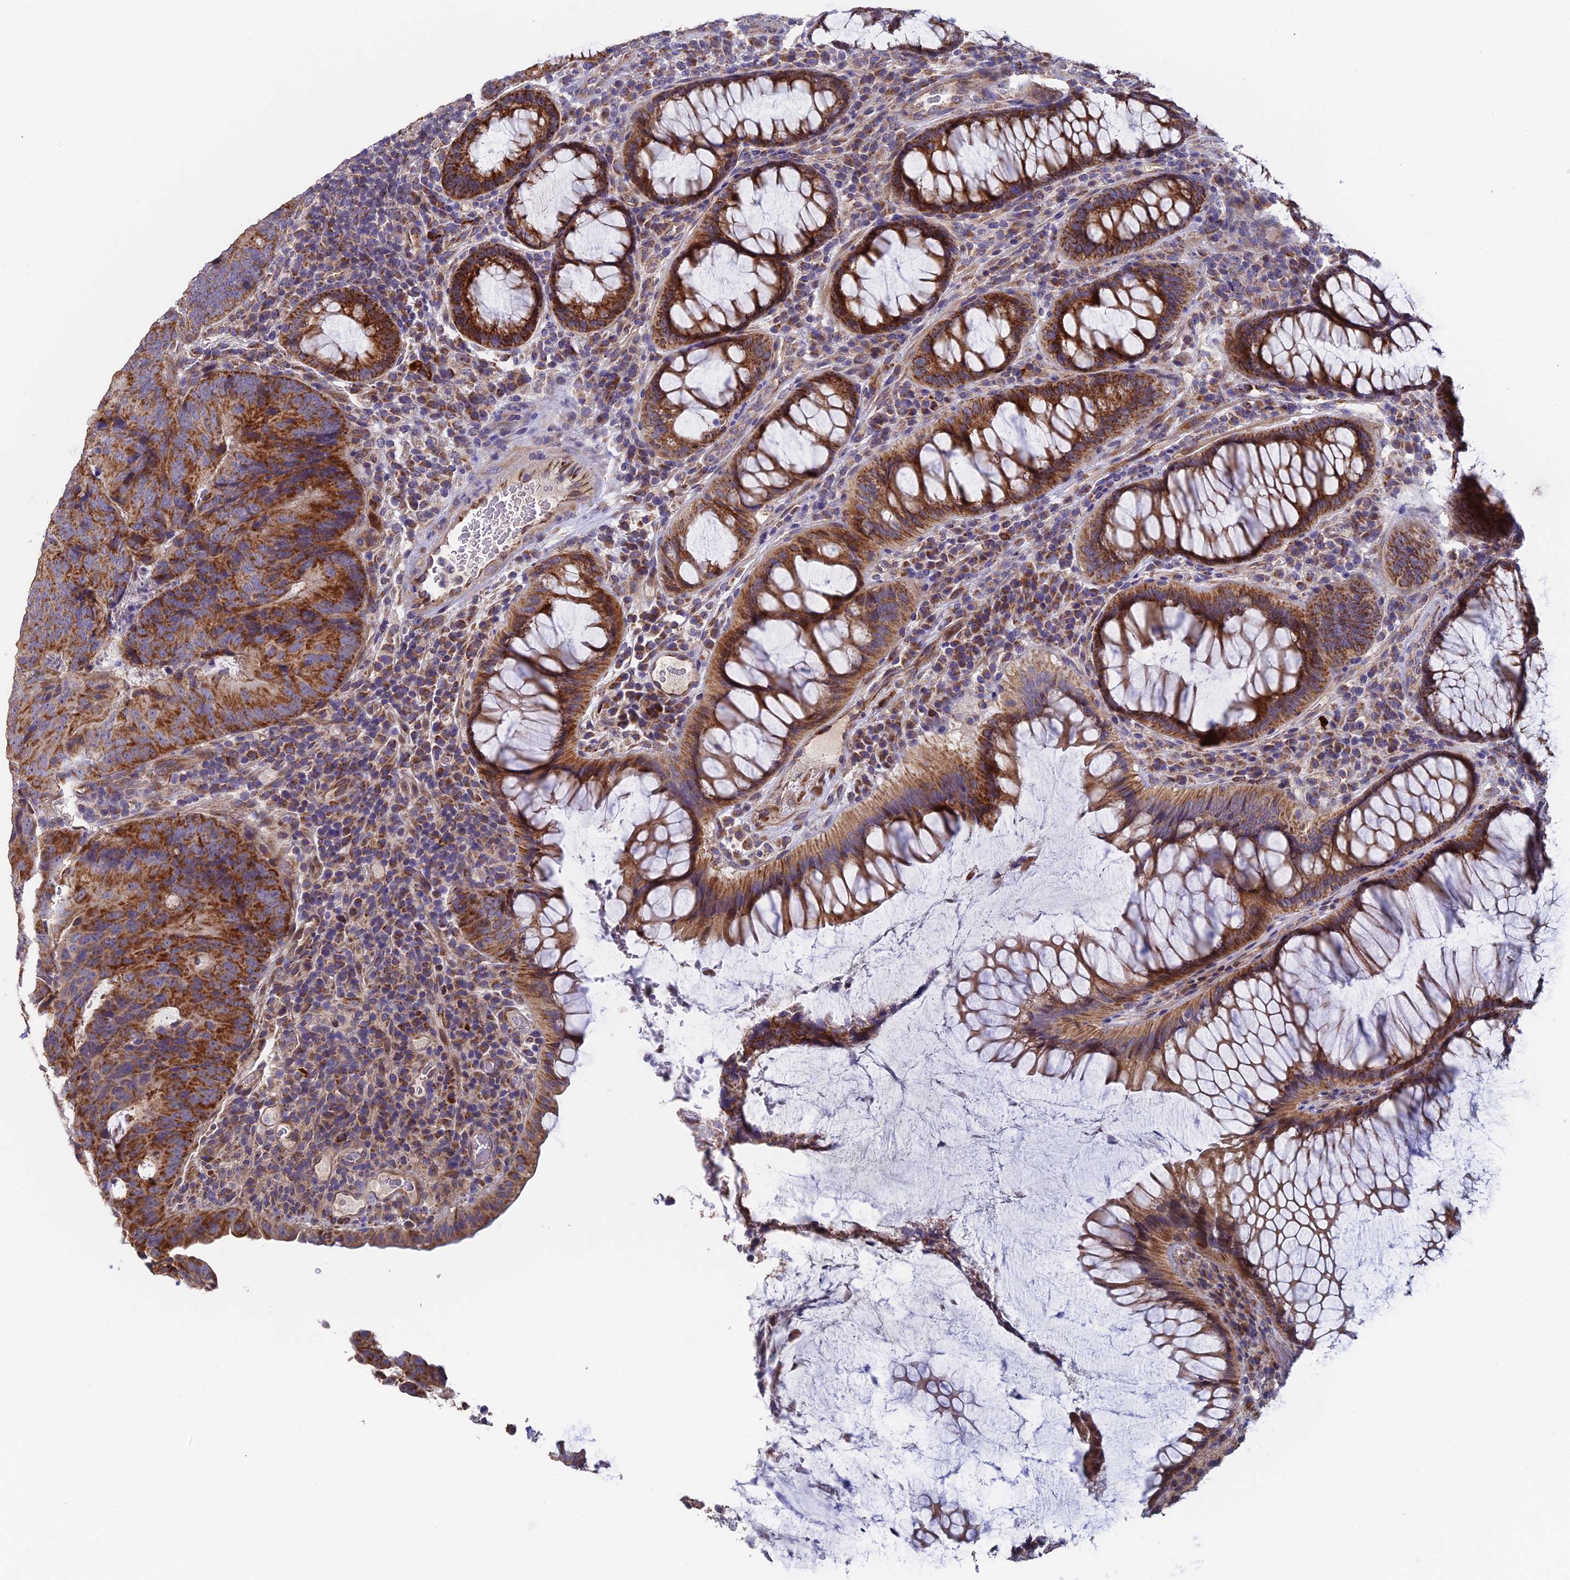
{"staining": {"intensity": "strong", "quantity": ">75%", "location": "cytoplasmic/membranous"}, "tissue": "colorectal cancer", "cell_type": "Tumor cells", "image_type": "cancer", "snomed": [{"axis": "morphology", "description": "Adenocarcinoma, NOS"}, {"axis": "topography", "description": "Colon"}], "caption": "Immunohistochemical staining of colorectal adenocarcinoma reveals high levels of strong cytoplasmic/membranous staining in about >75% of tumor cells.", "gene": "ECSIT", "patient": {"sex": "female", "age": 67}}